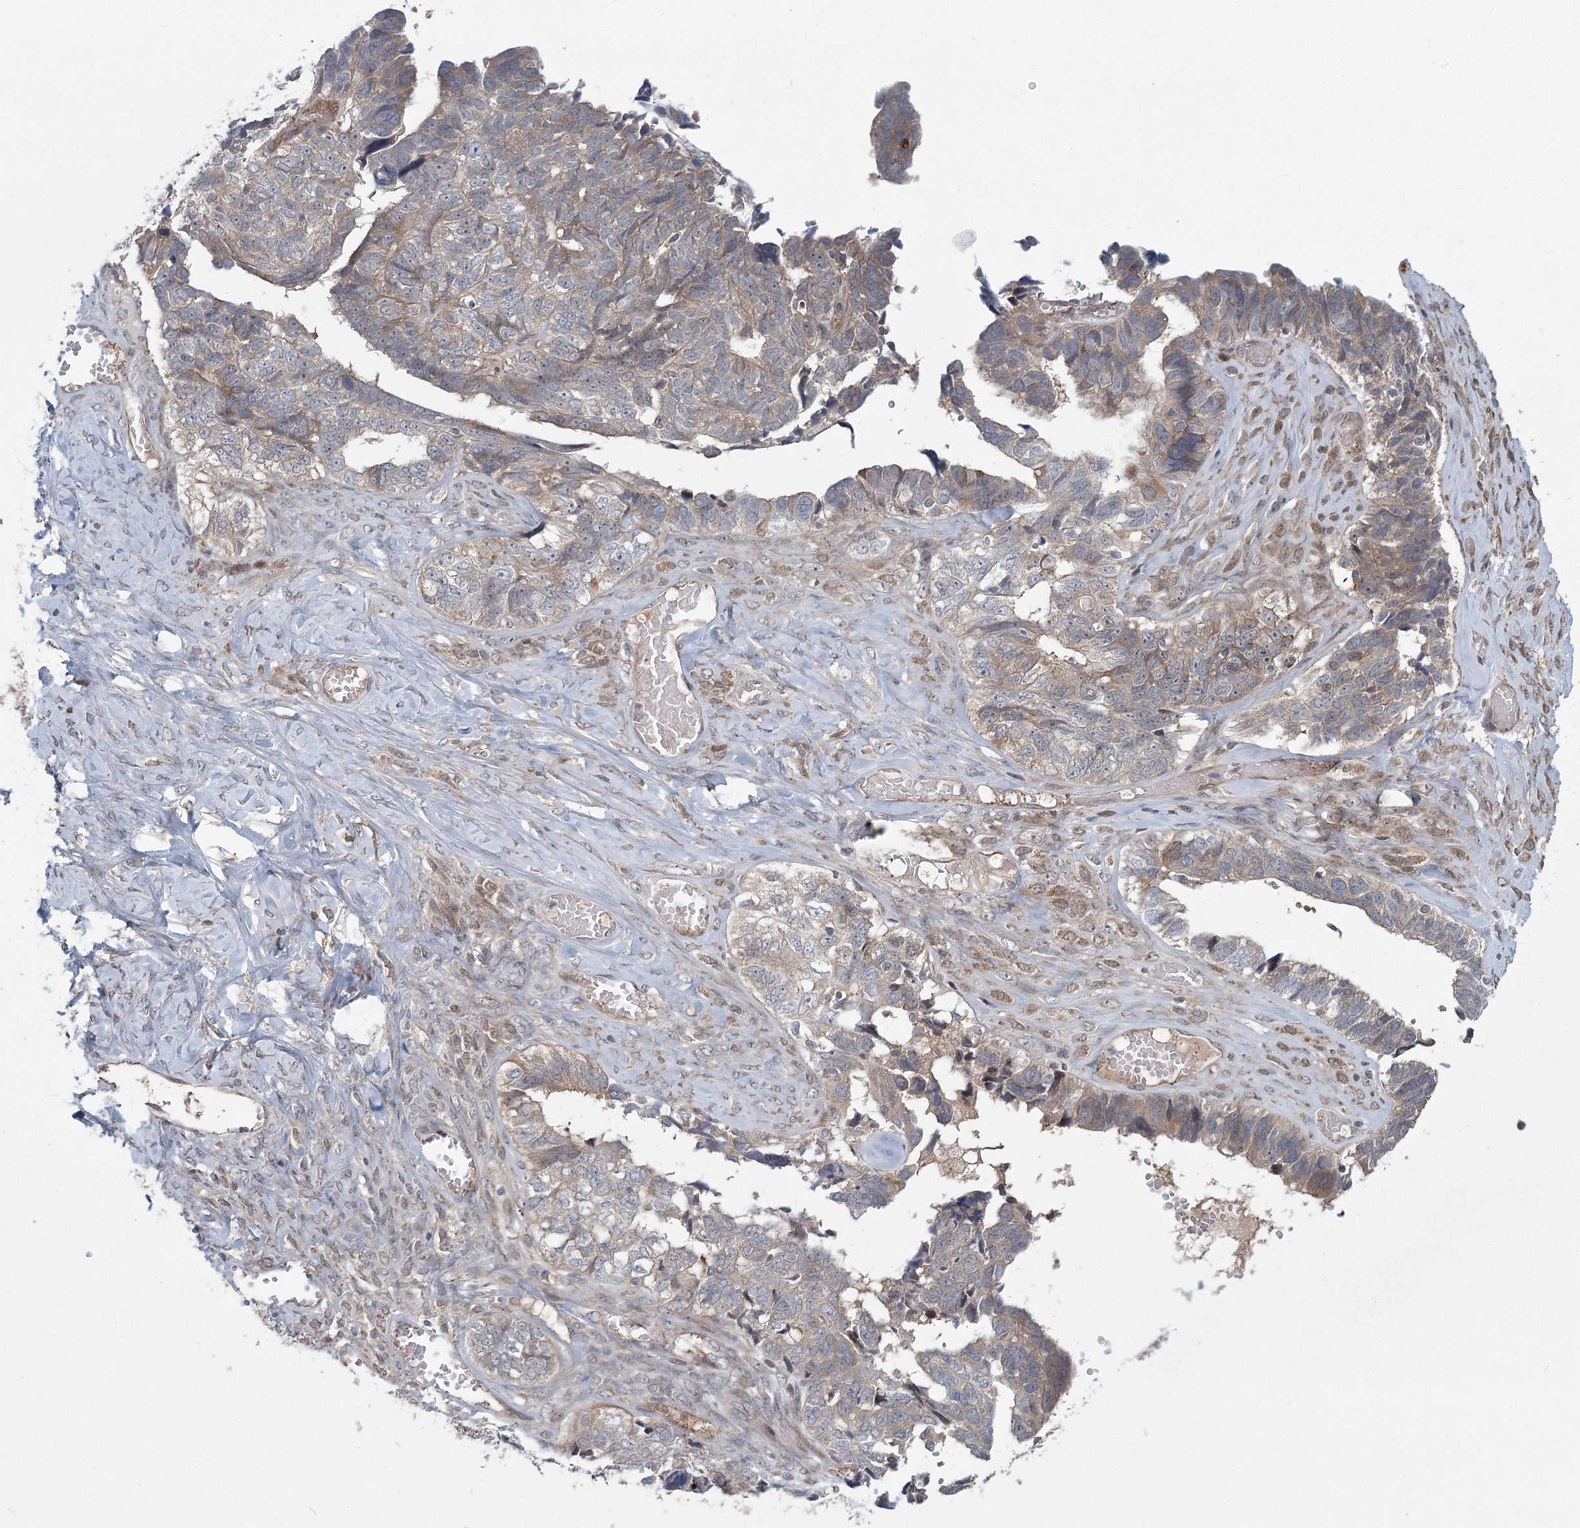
{"staining": {"intensity": "weak", "quantity": "25%-75%", "location": "cytoplasmic/membranous"}, "tissue": "ovarian cancer", "cell_type": "Tumor cells", "image_type": "cancer", "snomed": [{"axis": "morphology", "description": "Cystadenocarcinoma, serous, NOS"}, {"axis": "topography", "description": "Ovary"}], "caption": "Immunohistochemistry (IHC) photomicrograph of neoplastic tissue: human ovarian cancer (serous cystadenocarcinoma) stained using IHC exhibits low levels of weak protein expression localized specifically in the cytoplasmic/membranous of tumor cells, appearing as a cytoplasmic/membranous brown color.", "gene": "LRRC14B", "patient": {"sex": "female", "age": 79}}